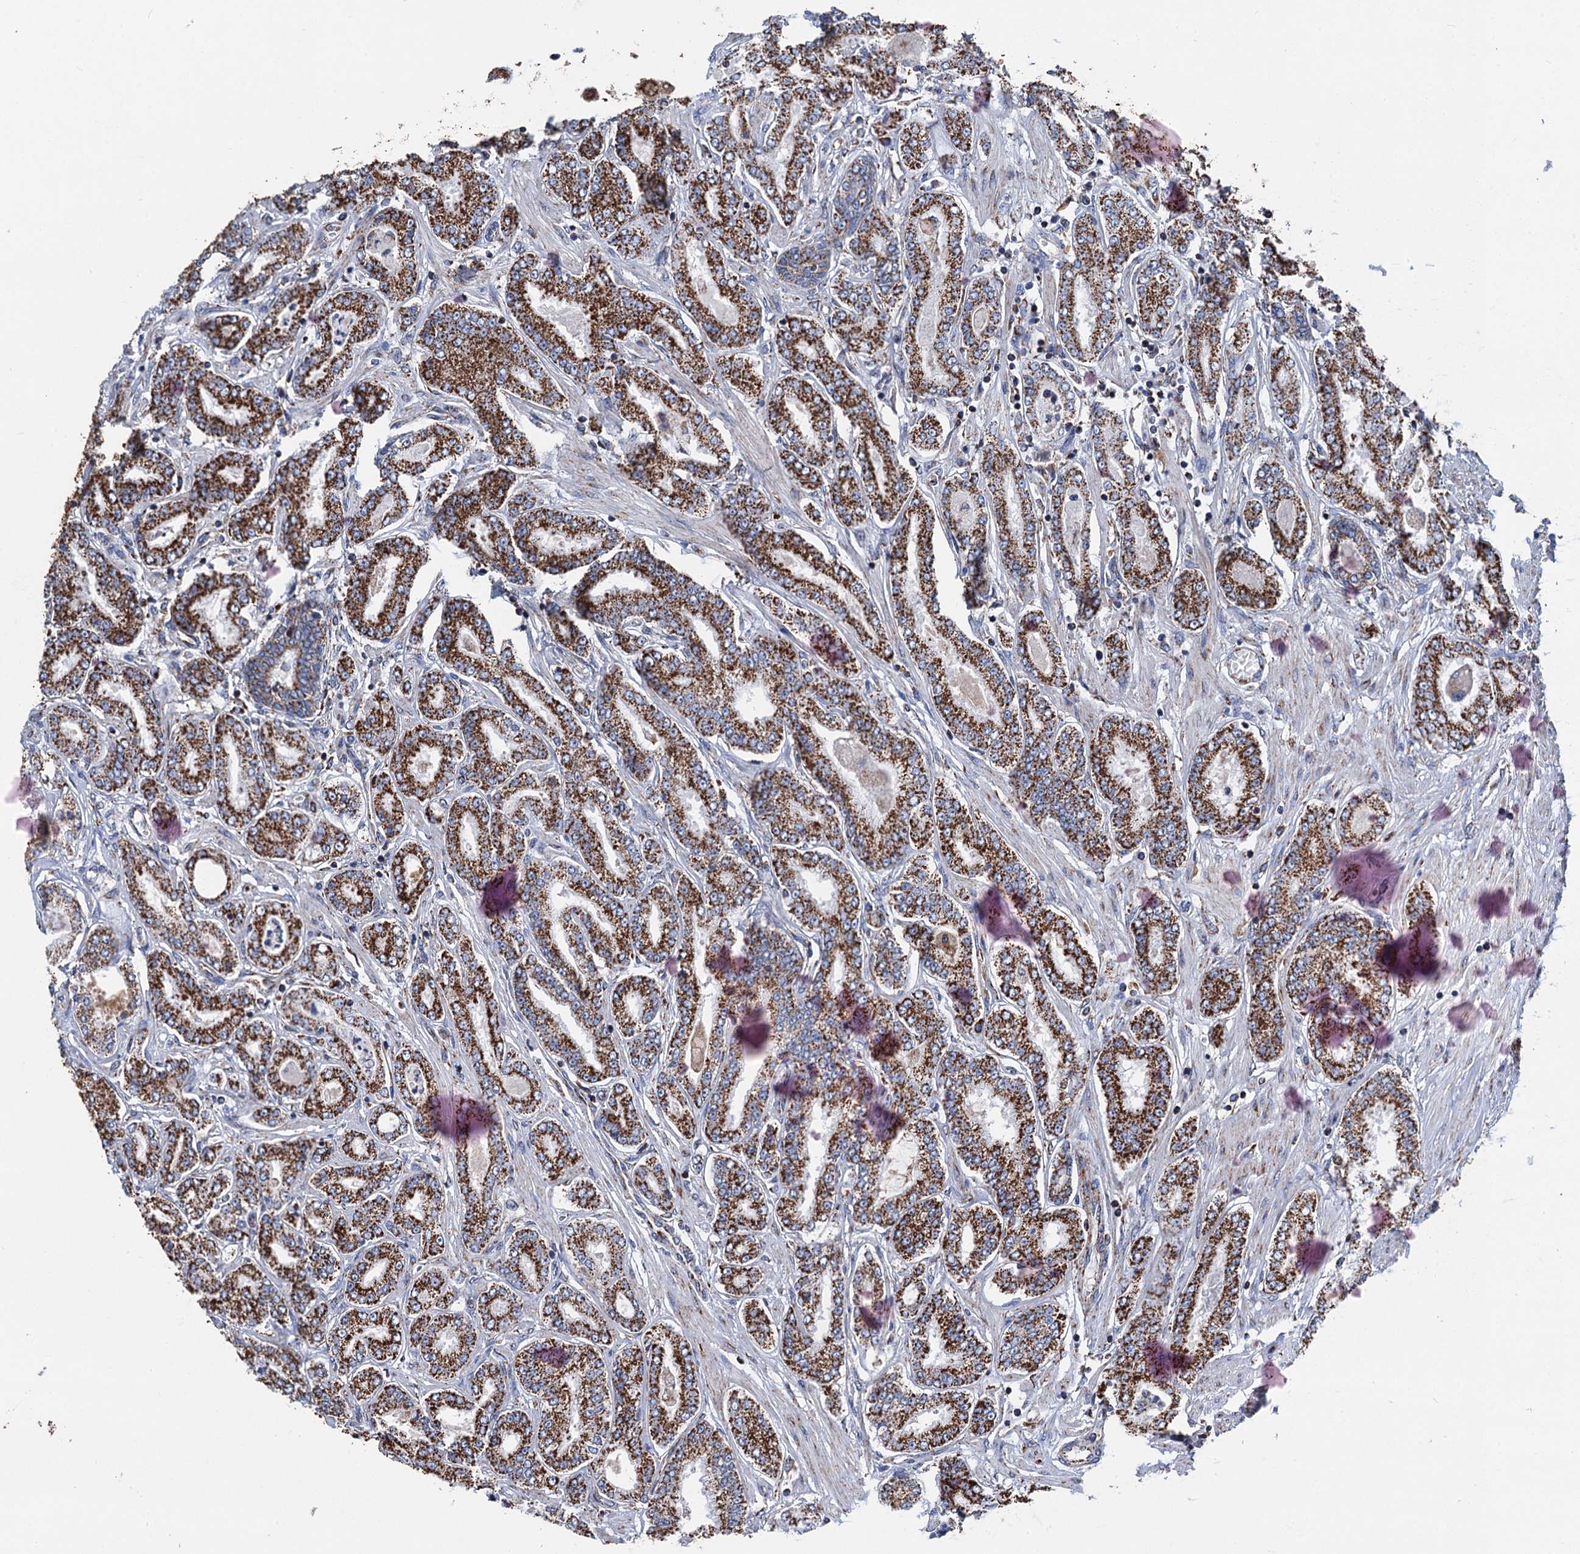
{"staining": {"intensity": "strong", "quantity": ">75%", "location": "cytoplasmic/membranous"}, "tissue": "prostate cancer", "cell_type": "Tumor cells", "image_type": "cancer", "snomed": [{"axis": "morphology", "description": "Adenocarcinoma, Low grade"}, {"axis": "topography", "description": "Prostate"}], "caption": "Strong cytoplasmic/membranous positivity is identified in about >75% of tumor cells in prostate cancer.", "gene": "IVD", "patient": {"sex": "male", "age": 63}}